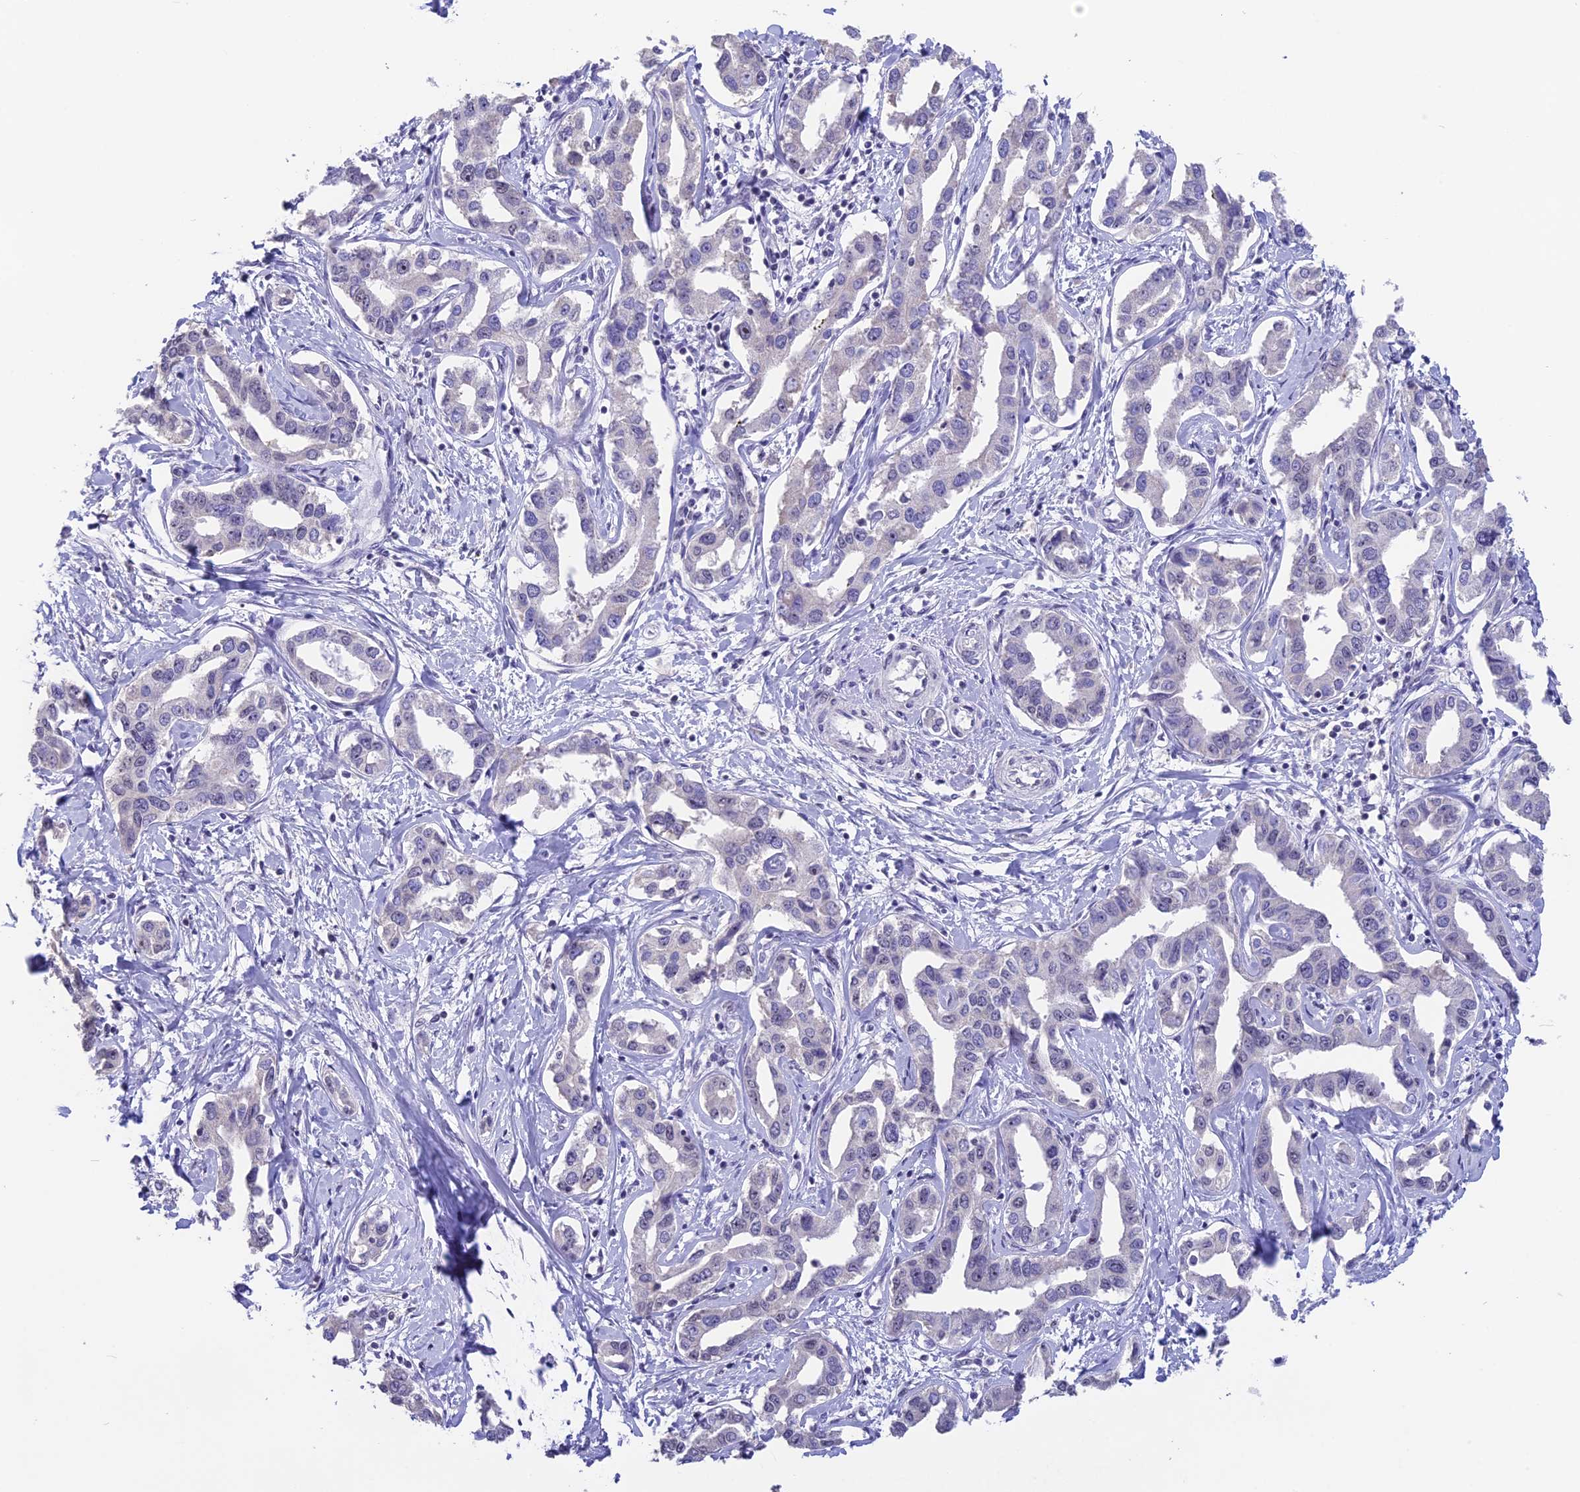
{"staining": {"intensity": "negative", "quantity": "none", "location": "none"}, "tissue": "liver cancer", "cell_type": "Tumor cells", "image_type": "cancer", "snomed": [{"axis": "morphology", "description": "Cholangiocarcinoma"}, {"axis": "topography", "description": "Liver"}], "caption": "An IHC micrograph of liver cholangiocarcinoma is shown. There is no staining in tumor cells of liver cholangiocarcinoma.", "gene": "SETD2", "patient": {"sex": "male", "age": 59}}